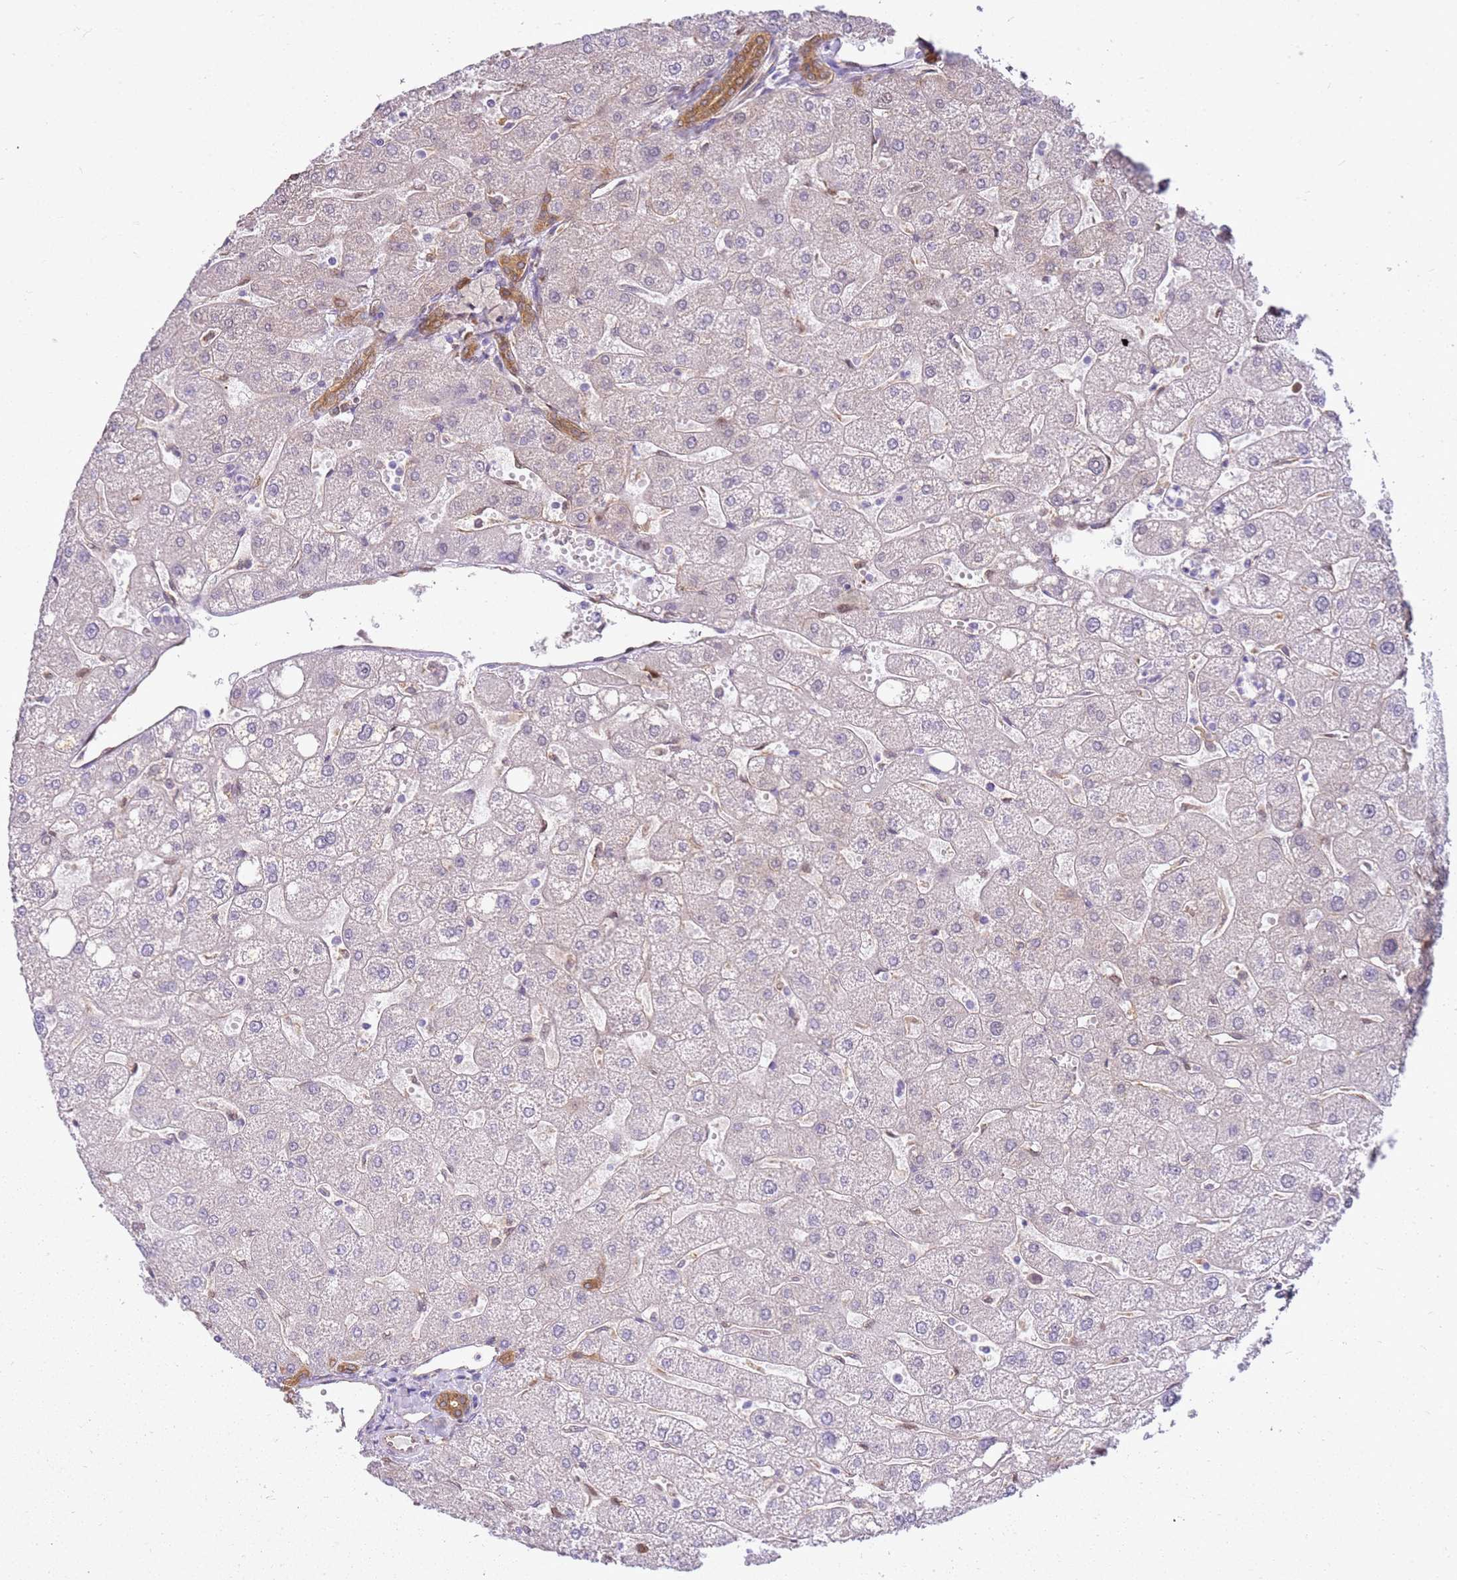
{"staining": {"intensity": "moderate", "quantity": ">75%", "location": "cytoplasmic/membranous"}, "tissue": "liver", "cell_type": "Cholangiocytes", "image_type": "normal", "snomed": [{"axis": "morphology", "description": "Normal tissue, NOS"}, {"axis": "topography", "description": "Liver"}], "caption": "DAB (3,3'-diaminobenzidine) immunohistochemical staining of unremarkable human liver displays moderate cytoplasmic/membranous protein staining in approximately >75% of cholangiocytes. Immunohistochemistry stains the protein of interest in brown and the nuclei are stained blue.", "gene": "YWHAE", "patient": {"sex": "male", "age": 67}}